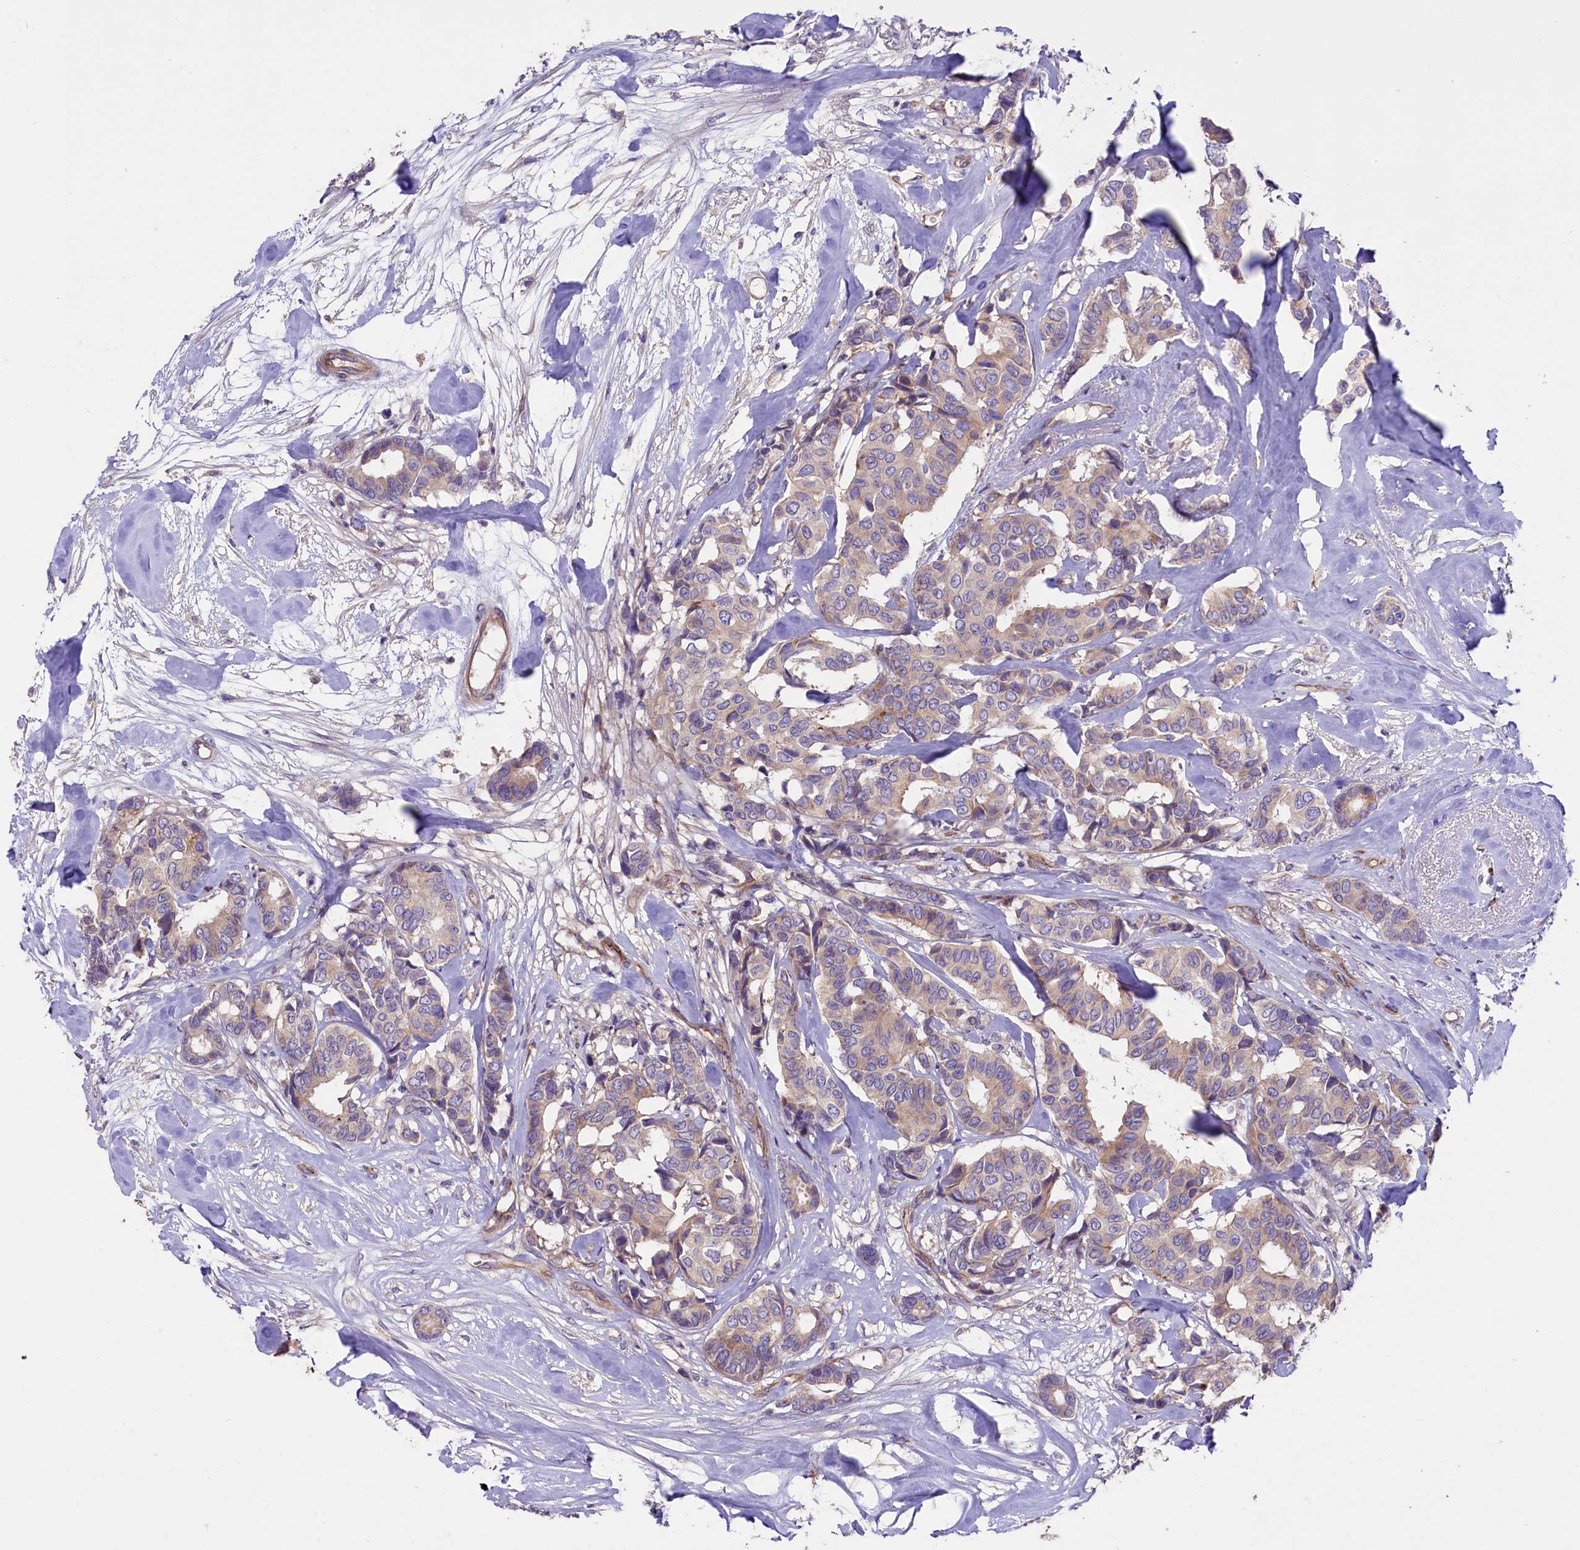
{"staining": {"intensity": "weak", "quantity": ">75%", "location": "cytoplasmic/membranous"}, "tissue": "breast cancer", "cell_type": "Tumor cells", "image_type": "cancer", "snomed": [{"axis": "morphology", "description": "Duct carcinoma"}, {"axis": "topography", "description": "Breast"}], "caption": "This is a micrograph of immunohistochemistry (IHC) staining of intraductal carcinoma (breast), which shows weak positivity in the cytoplasmic/membranous of tumor cells.", "gene": "CD99L2", "patient": {"sex": "female", "age": 87}}